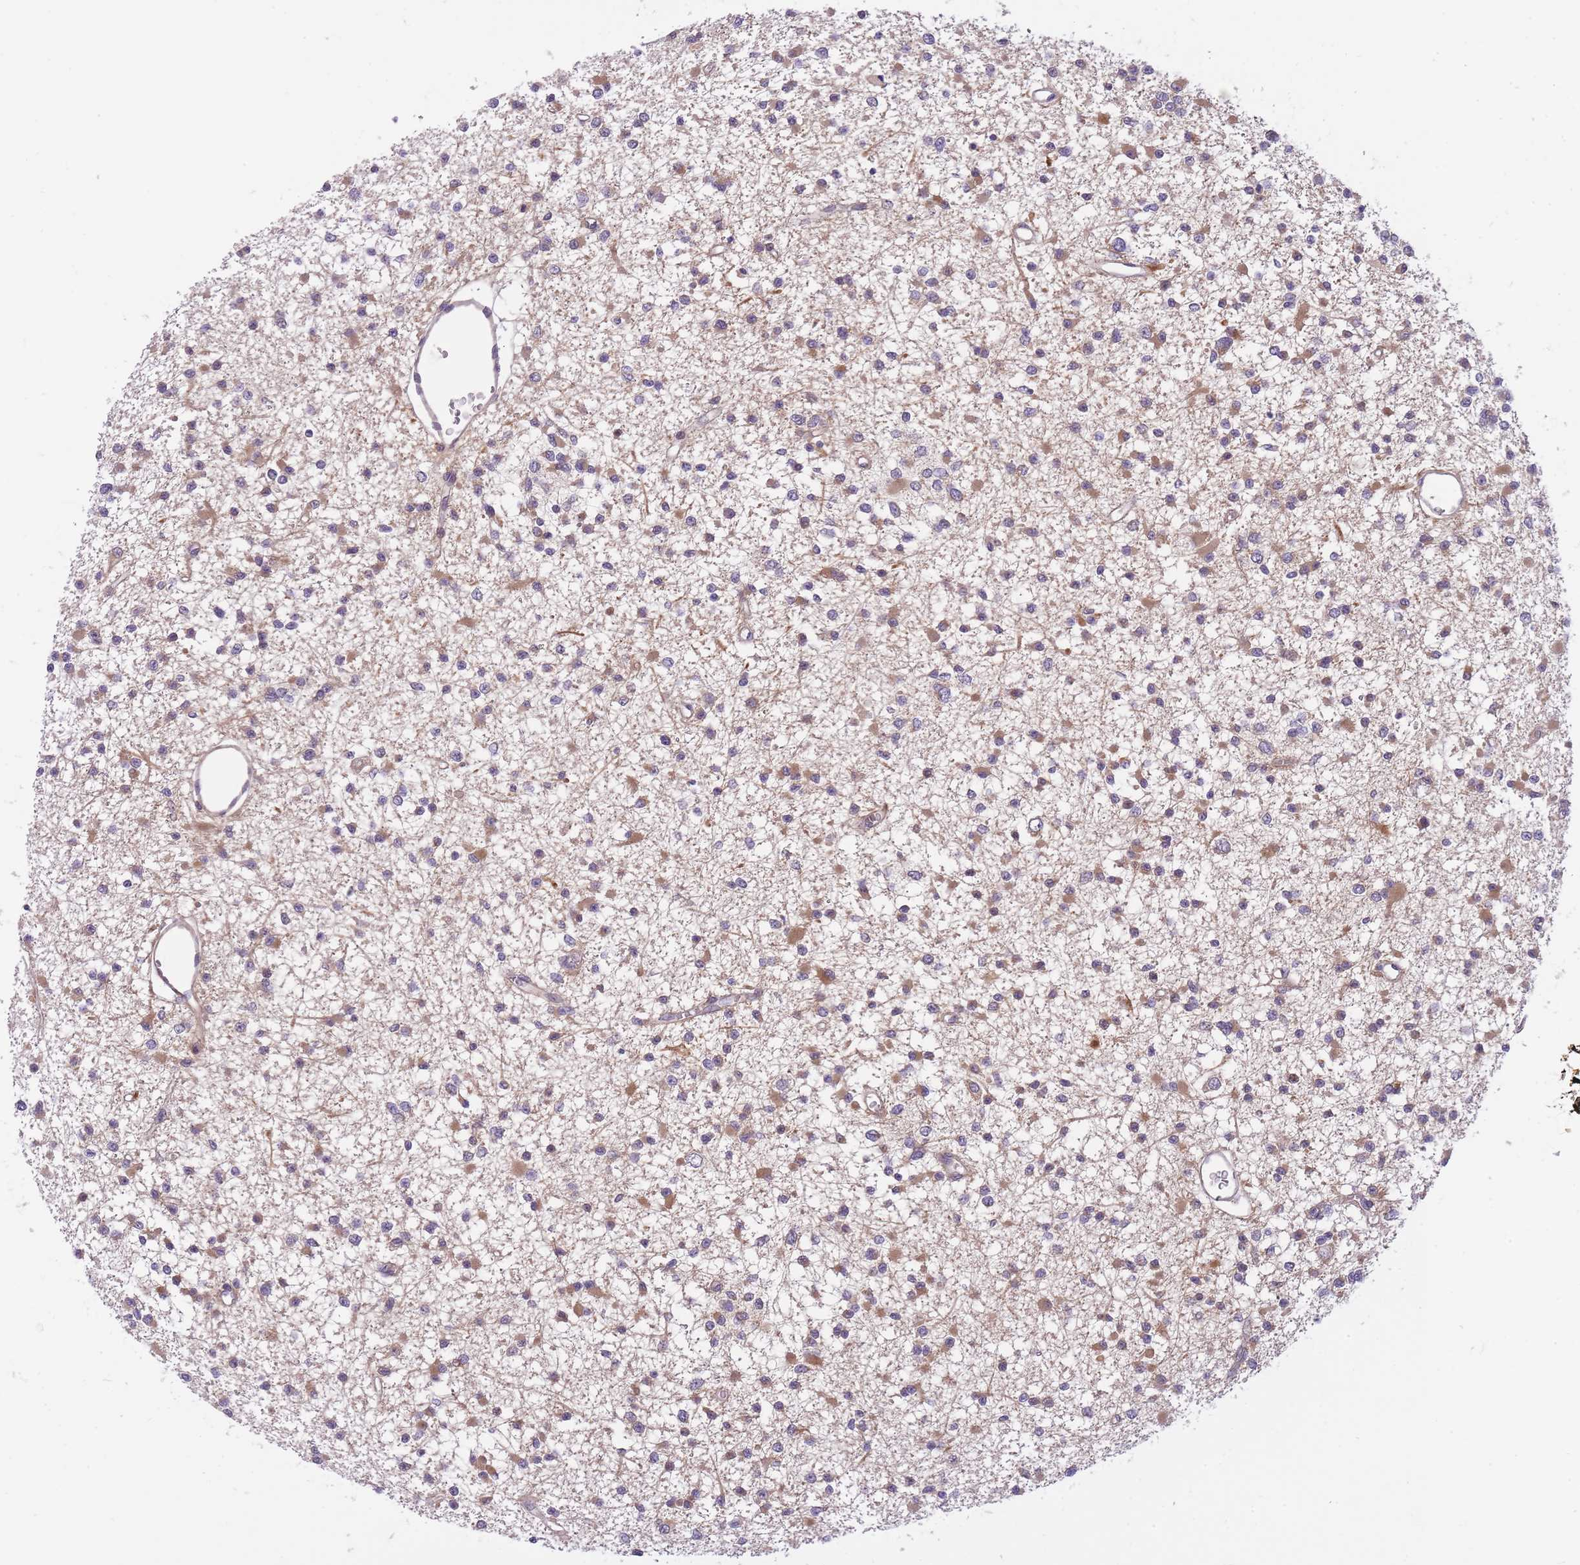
{"staining": {"intensity": "moderate", "quantity": "25%-75%", "location": "cytoplasmic/membranous"}, "tissue": "glioma", "cell_type": "Tumor cells", "image_type": "cancer", "snomed": [{"axis": "morphology", "description": "Glioma, malignant, Low grade"}, {"axis": "topography", "description": "Brain"}], "caption": "Human malignant glioma (low-grade) stained for a protein (brown) displays moderate cytoplasmic/membranous positive positivity in about 25%-75% of tumor cells.", "gene": "CRYGN", "patient": {"sex": "female", "age": 22}}